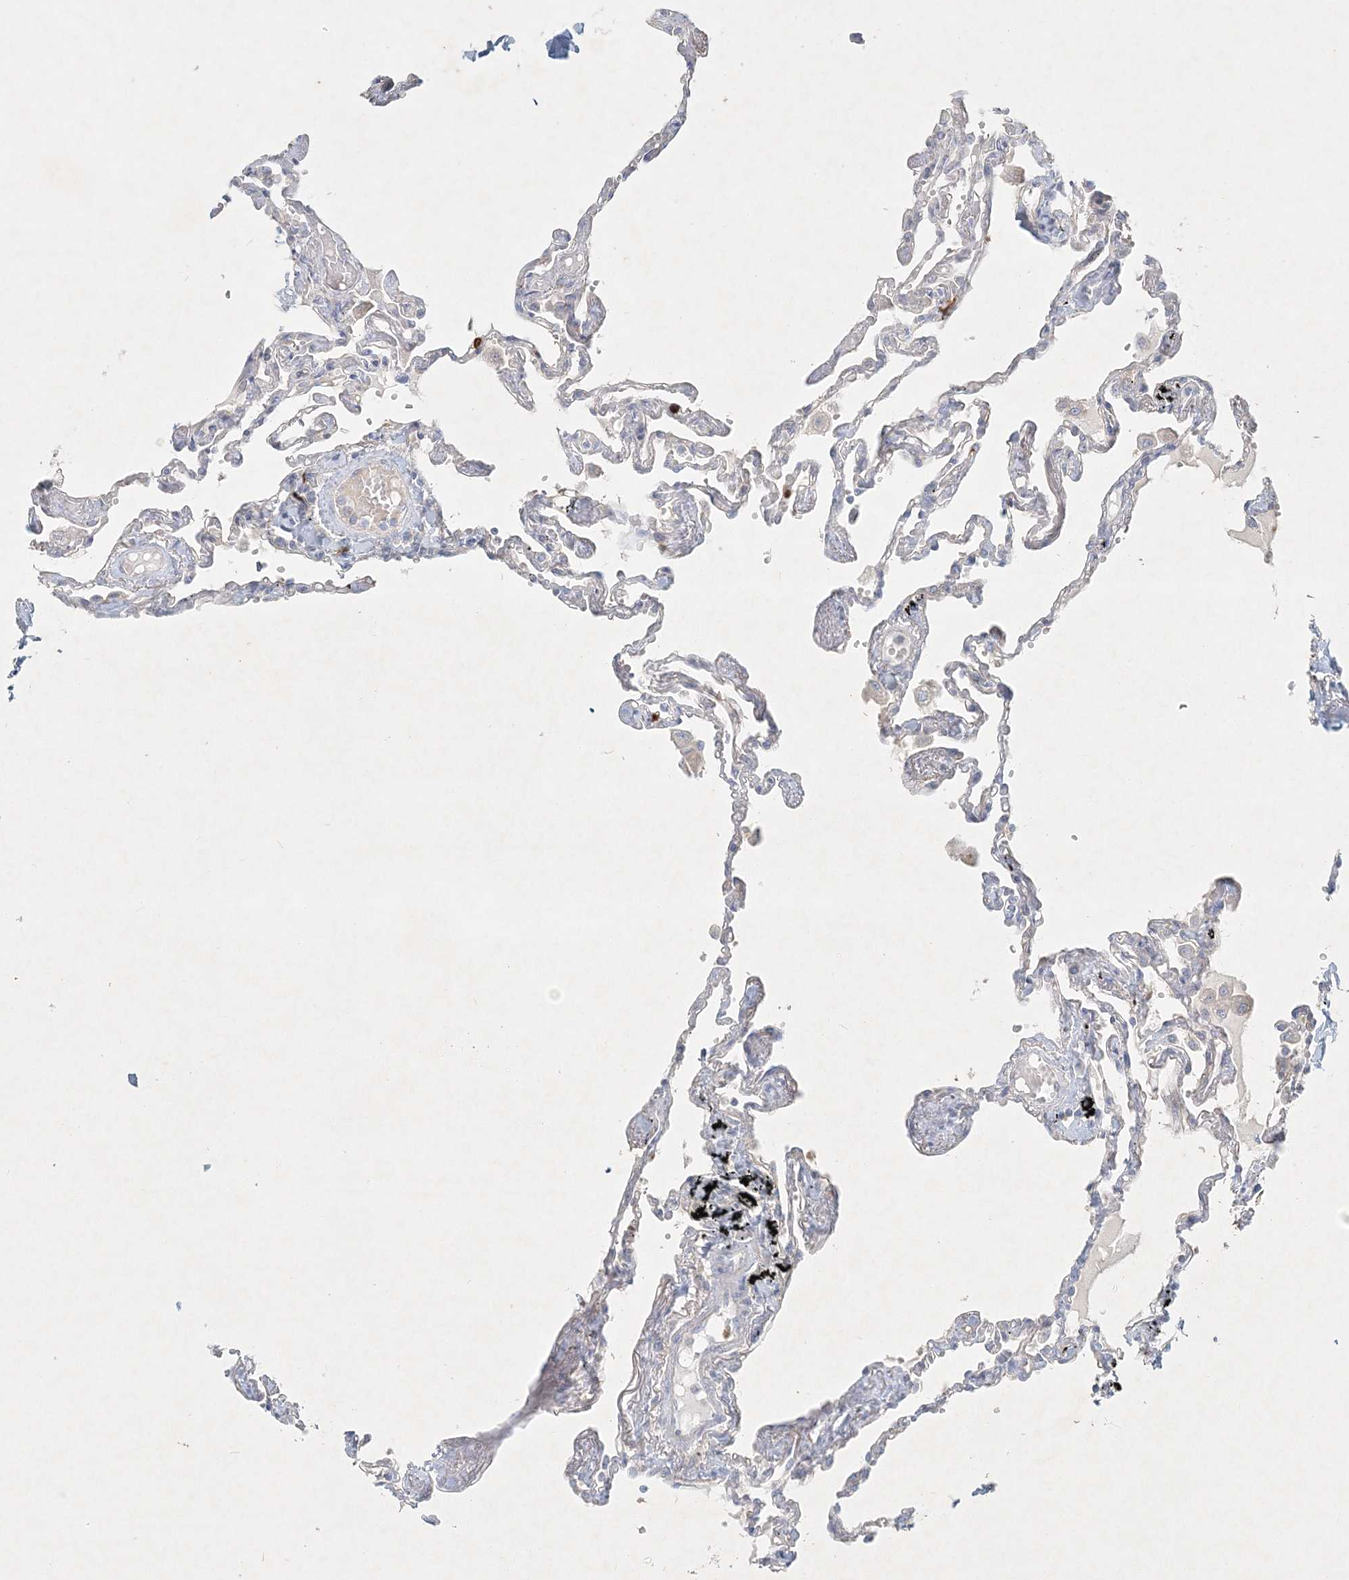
{"staining": {"intensity": "negative", "quantity": "none", "location": "none"}, "tissue": "lung", "cell_type": "Alveolar cells", "image_type": "normal", "snomed": [{"axis": "morphology", "description": "Normal tissue, NOS"}, {"axis": "topography", "description": "Lung"}], "caption": "Alveolar cells show no significant protein positivity in benign lung. The staining was performed using DAB (3,3'-diaminobenzidine) to visualize the protein expression in brown, while the nuclei were stained in blue with hematoxylin (Magnification: 20x).", "gene": "STK11IP", "patient": {"sex": "female", "age": 67}}